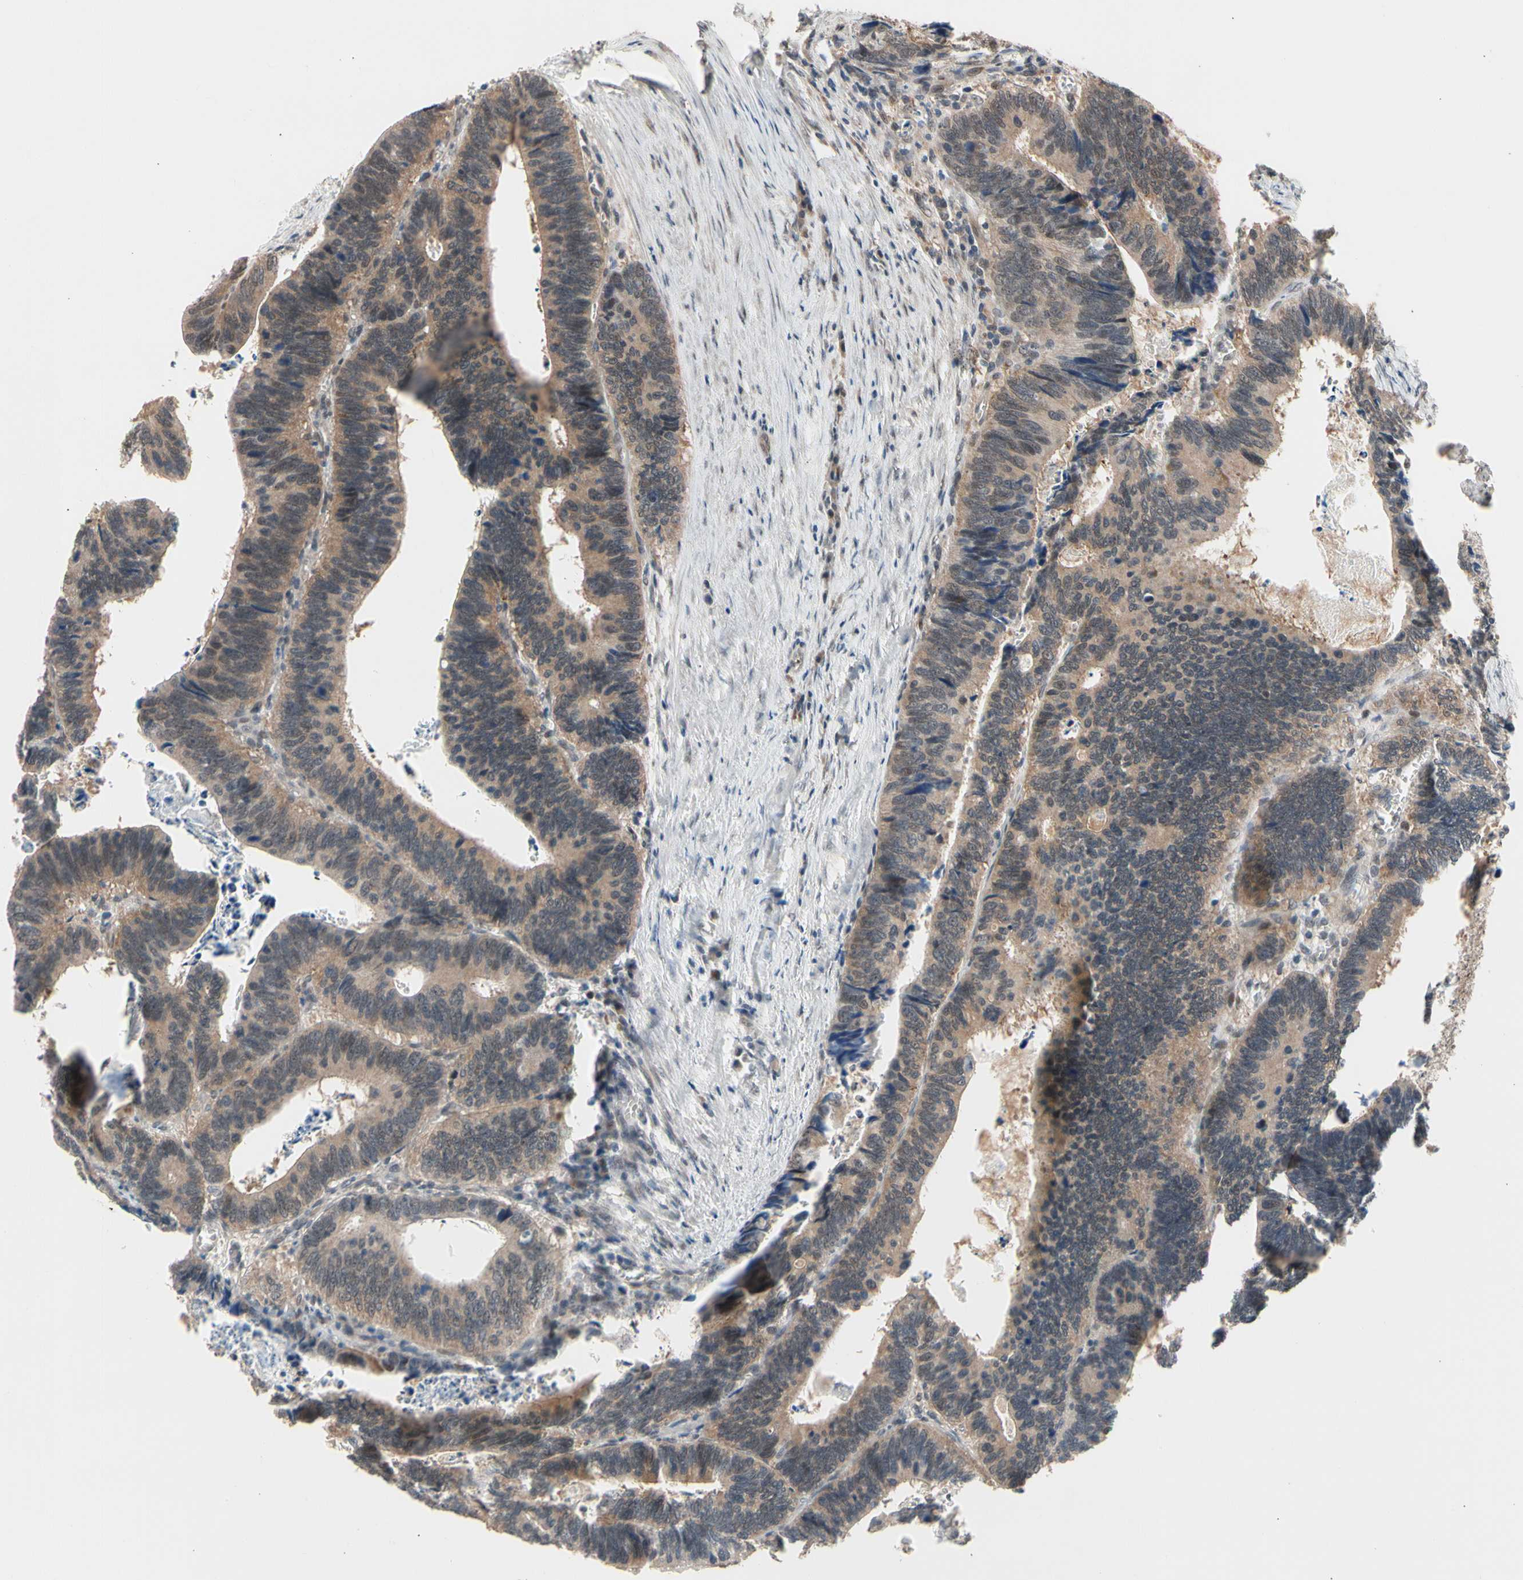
{"staining": {"intensity": "moderate", "quantity": ">75%", "location": "cytoplasmic/membranous"}, "tissue": "colorectal cancer", "cell_type": "Tumor cells", "image_type": "cancer", "snomed": [{"axis": "morphology", "description": "Adenocarcinoma, NOS"}, {"axis": "topography", "description": "Colon"}], "caption": "A high-resolution image shows immunohistochemistry staining of colorectal cancer (adenocarcinoma), which exhibits moderate cytoplasmic/membranous expression in about >75% of tumor cells.", "gene": "NGEF", "patient": {"sex": "male", "age": 72}}